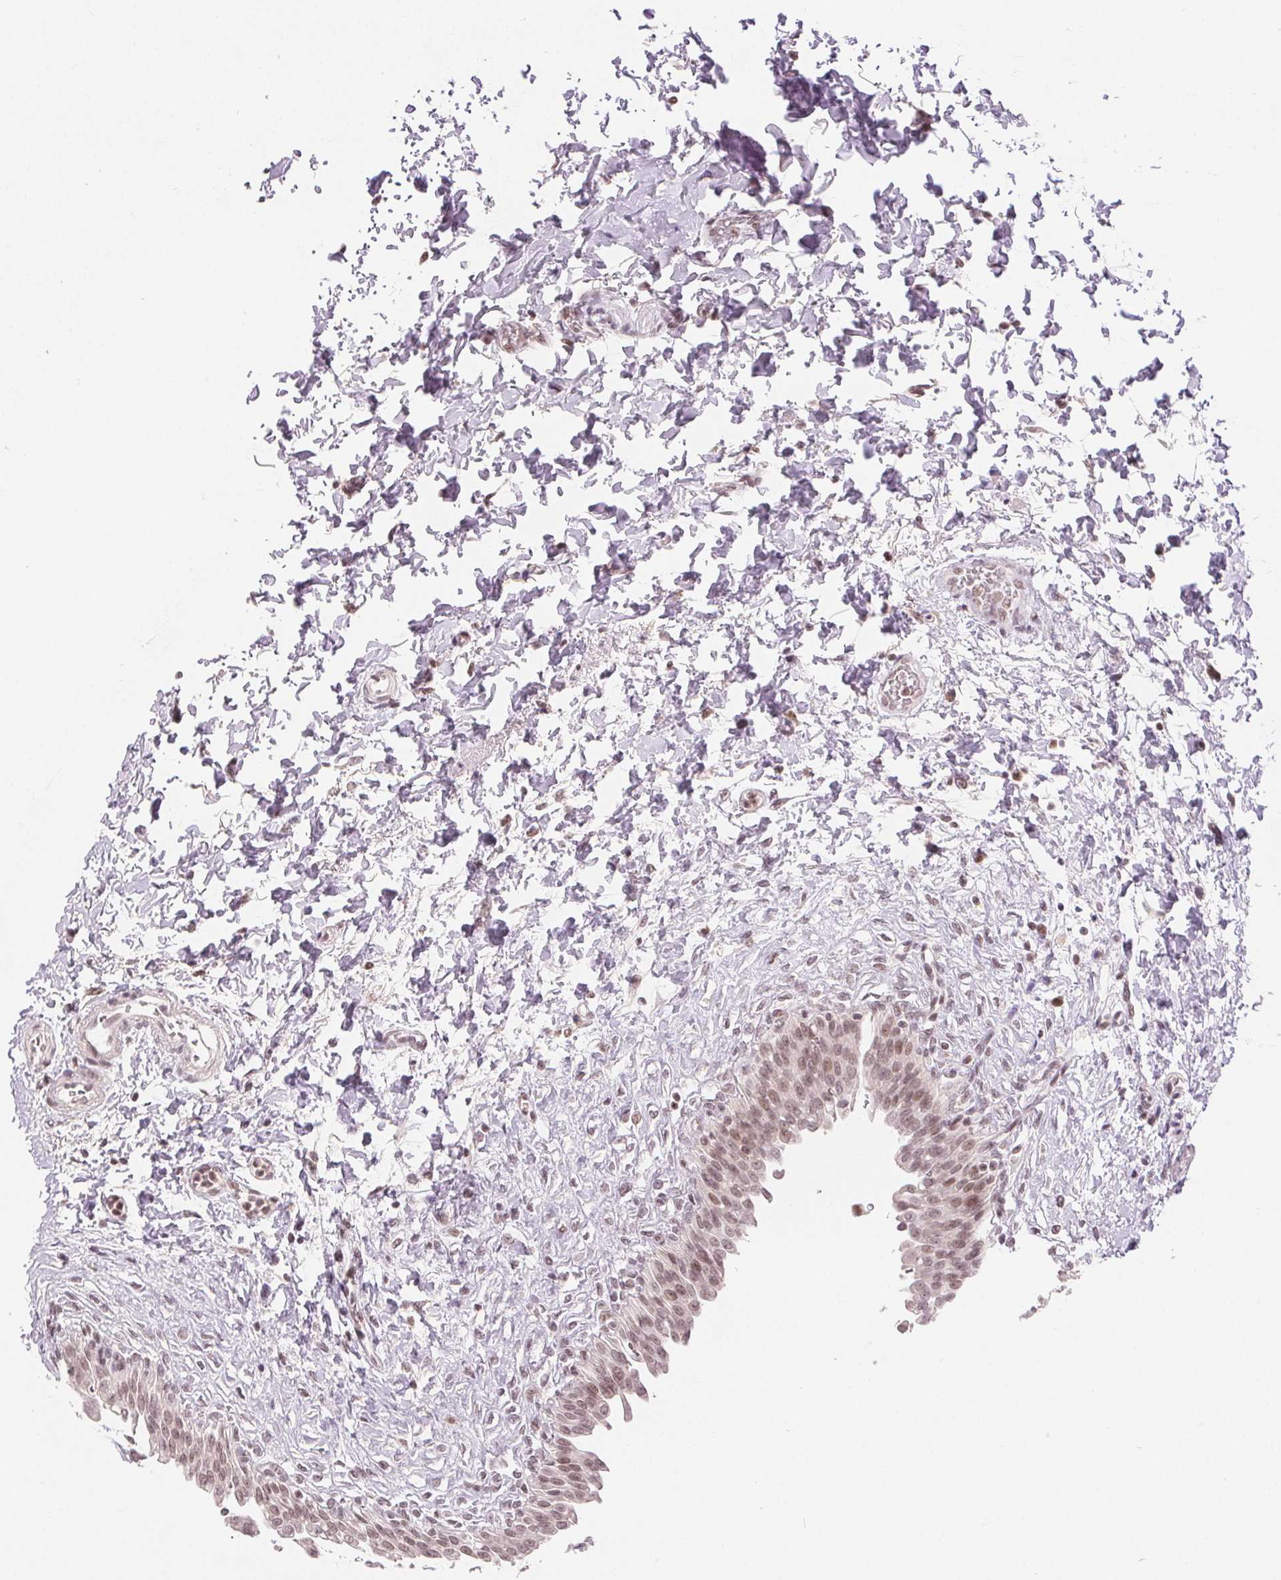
{"staining": {"intensity": "moderate", "quantity": ">75%", "location": "nuclear"}, "tissue": "urinary bladder", "cell_type": "Urothelial cells", "image_type": "normal", "snomed": [{"axis": "morphology", "description": "Normal tissue, NOS"}, {"axis": "topography", "description": "Urinary bladder"}], "caption": "A brown stain labels moderate nuclear positivity of a protein in urothelial cells of normal human urinary bladder.", "gene": "DEK", "patient": {"sex": "male", "age": 37}}